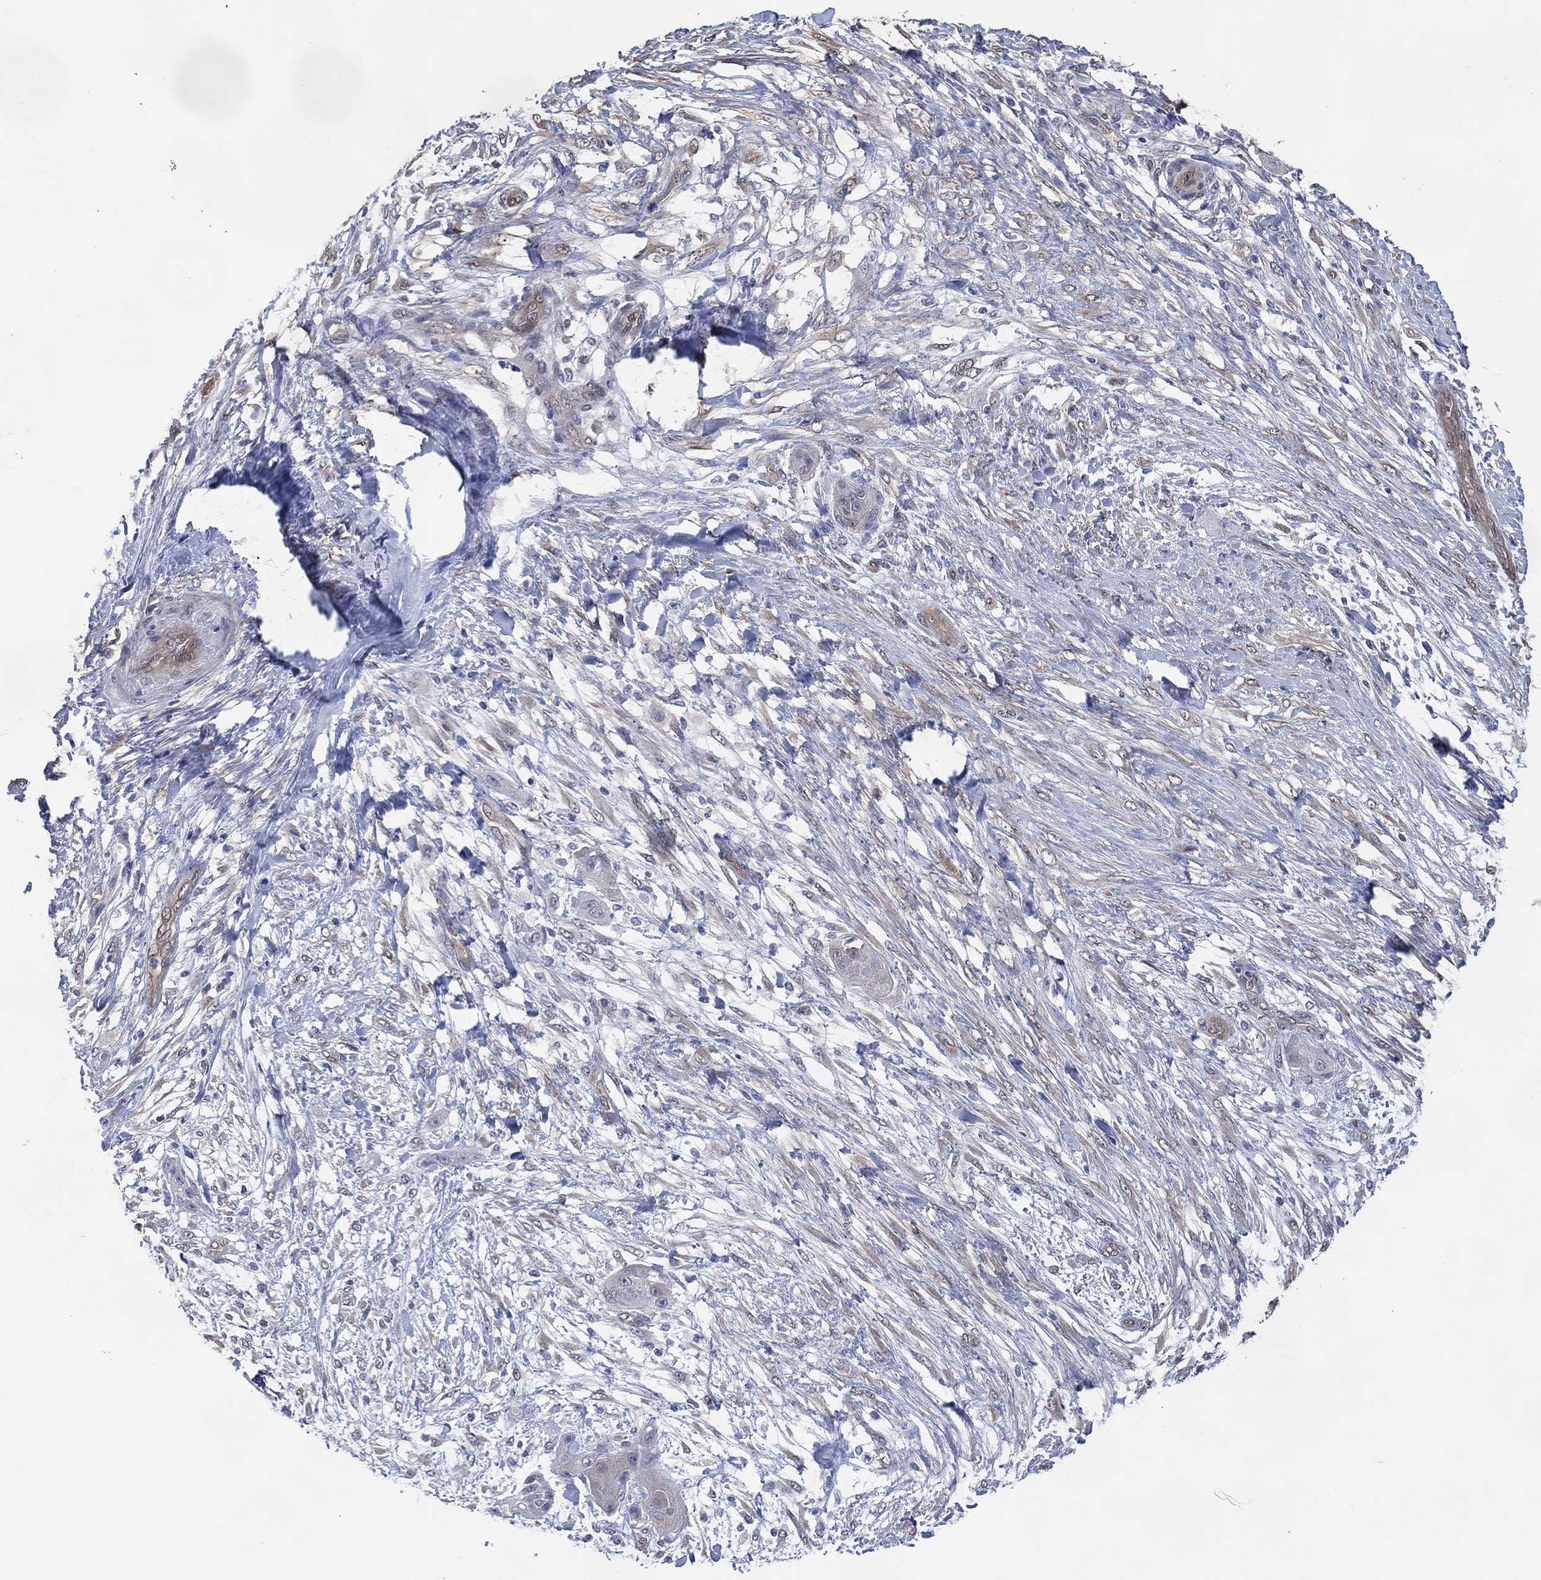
{"staining": {"intensity": "negative", "quantity": "none", "location": "none"}, "tissue": "skin cancer", "cell_type": "Tumor cells", "image_type": "cancer", "snomed": [{"axis": "morphology", "description": "Squamous cell carcinoma, NOS"}, {"axis": "topography", "description": "Skin"}], "caption": "Skin squamous cell carcinoma was stained to show a protein in brown. There is no significant positivity in tumor cells. (Brightfield microscopy of DAB IHC at high magnification).", "gene": "AK1", "patient": {"sex": "male", "age": 62}}